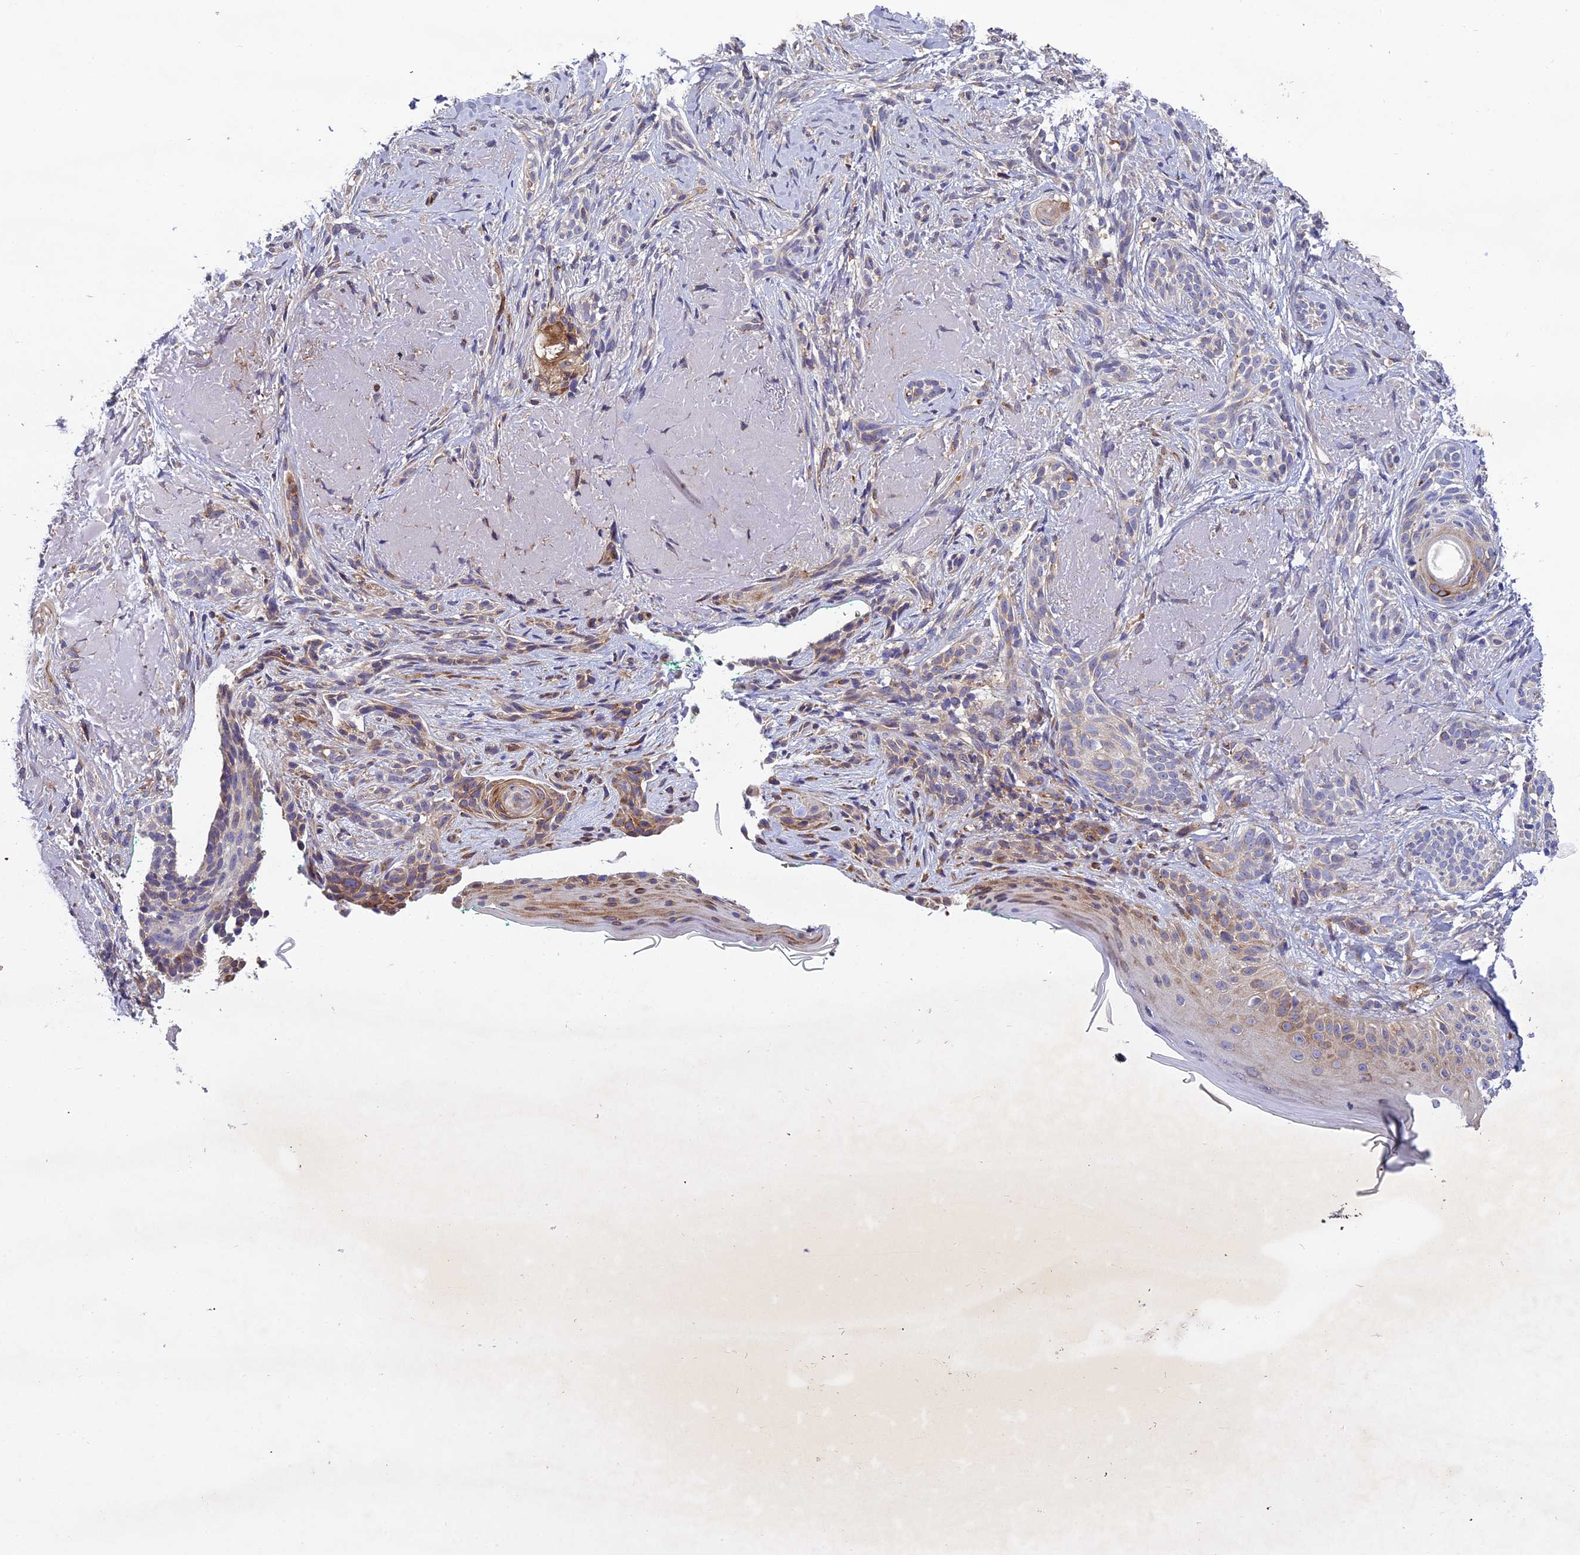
{"staining": {"intensity": "negative", "quantity": "none", "location": "none"}, "tissue": "skin cancer", "cell_type": "Tumor cells", "image_type": "cancer", "snomed": [{"axis": "morphology", "description": "Basal cell carcinoma"}, {"axis": "topography", "description": "Skin"}], "caption": "This is an IHC photomicrograph of human skin cancer. There is no expression in tumor cells.", "gene": "CENPL", "patient": {"sex": "male", "age": 71}}